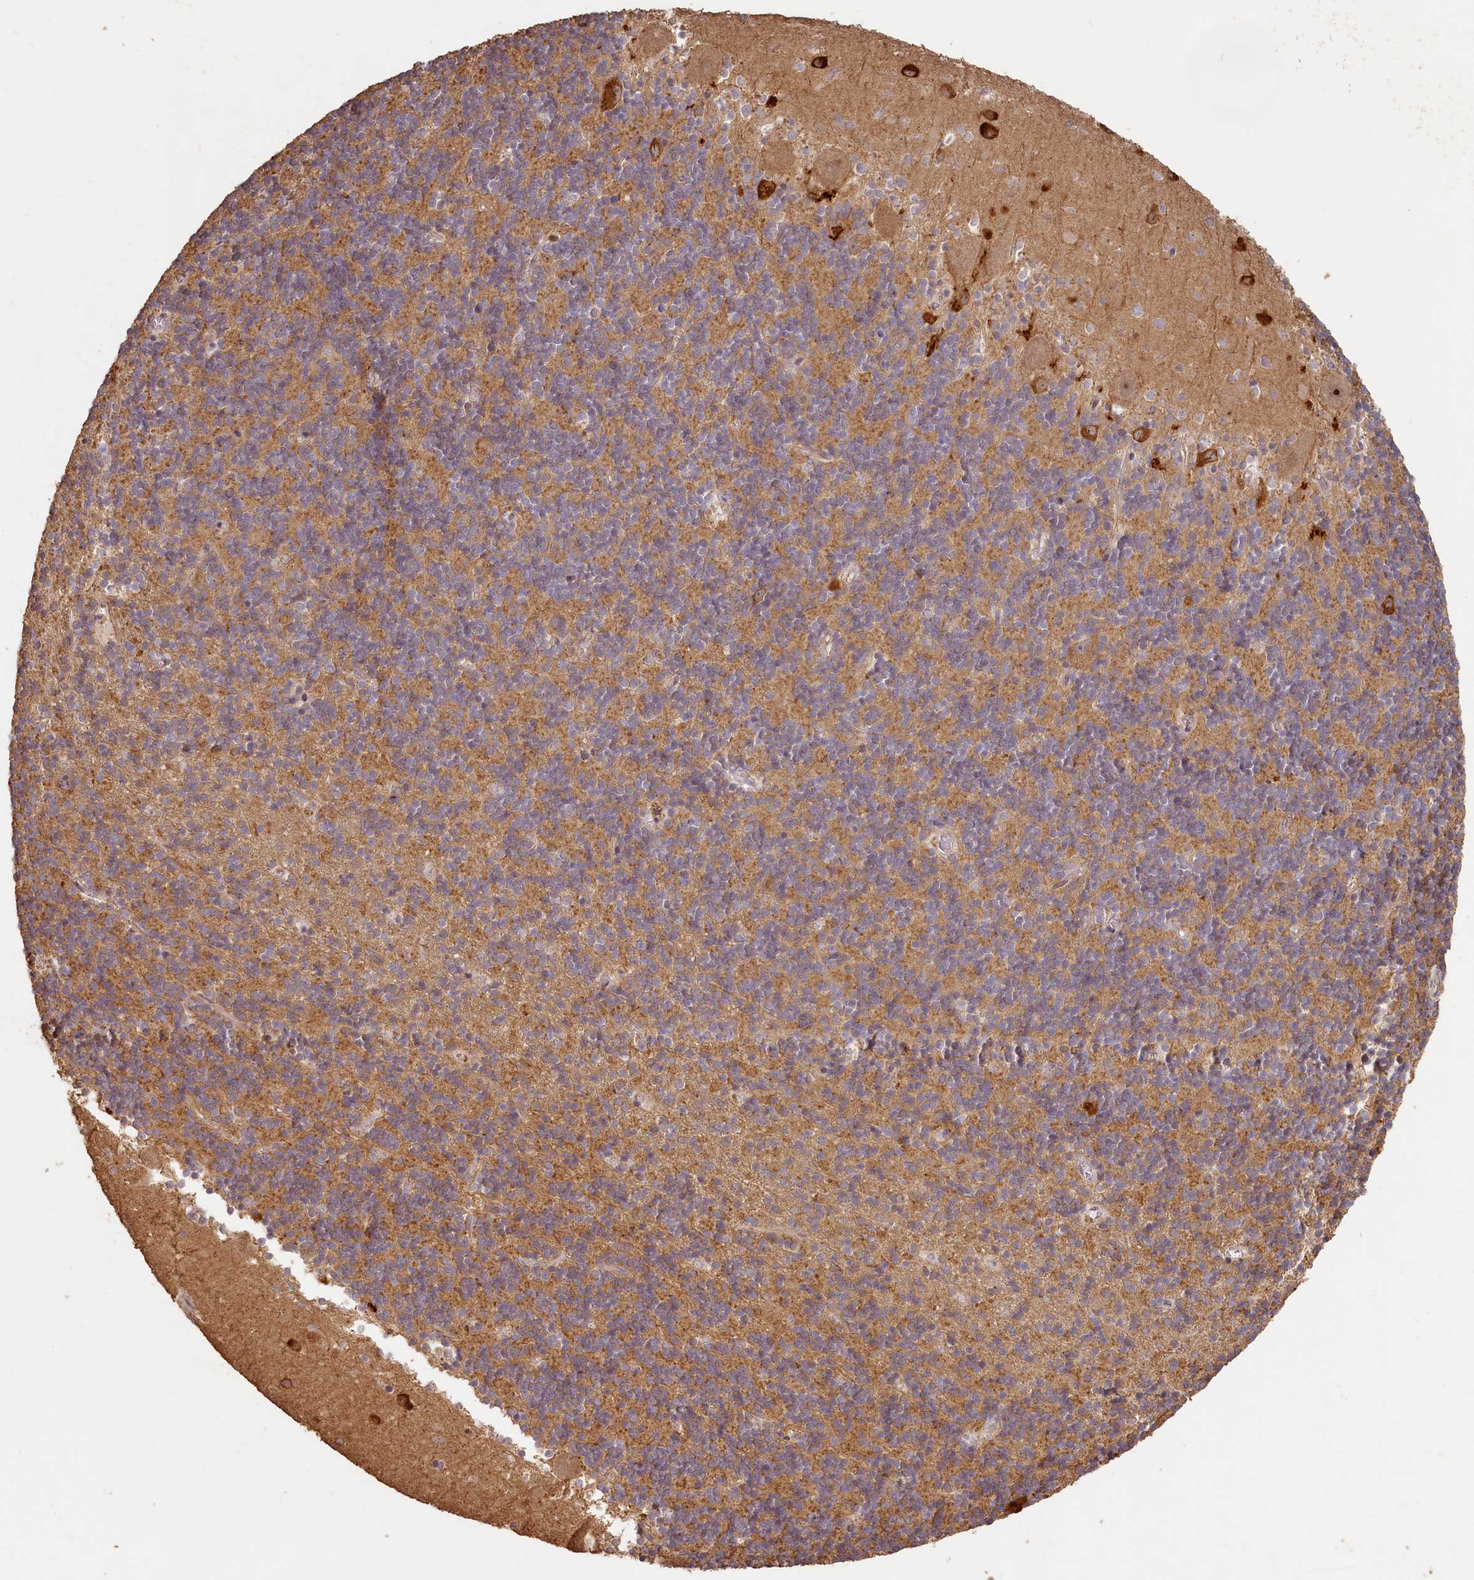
{"staining": {"intensity": "moderate", "quantity": ">75%", "location": "cytoplasmic/membranous"}, "tissue": "cerebellum", "cell_type": "Cells in granular layer", "image_type": "normal", "snomed": [{"axis": "morphology", "description": "Normal tissue, NOS"}, {"axis": "topography", "description": "Cerebellum"}], "caption": "Immunohistochemistry (IHC) histopathology image of benign cerebellum: human cerebellum stained using immunohistochemistry (IHC) displays medium levels of moderate protein expression localized specifically in the cytoplasmic/membranous of cells in granular layer, appearing as a cytoplasmic/membranous brown color.", "gene": "MADD", "patient": {"sex": "male", "age": 54}}